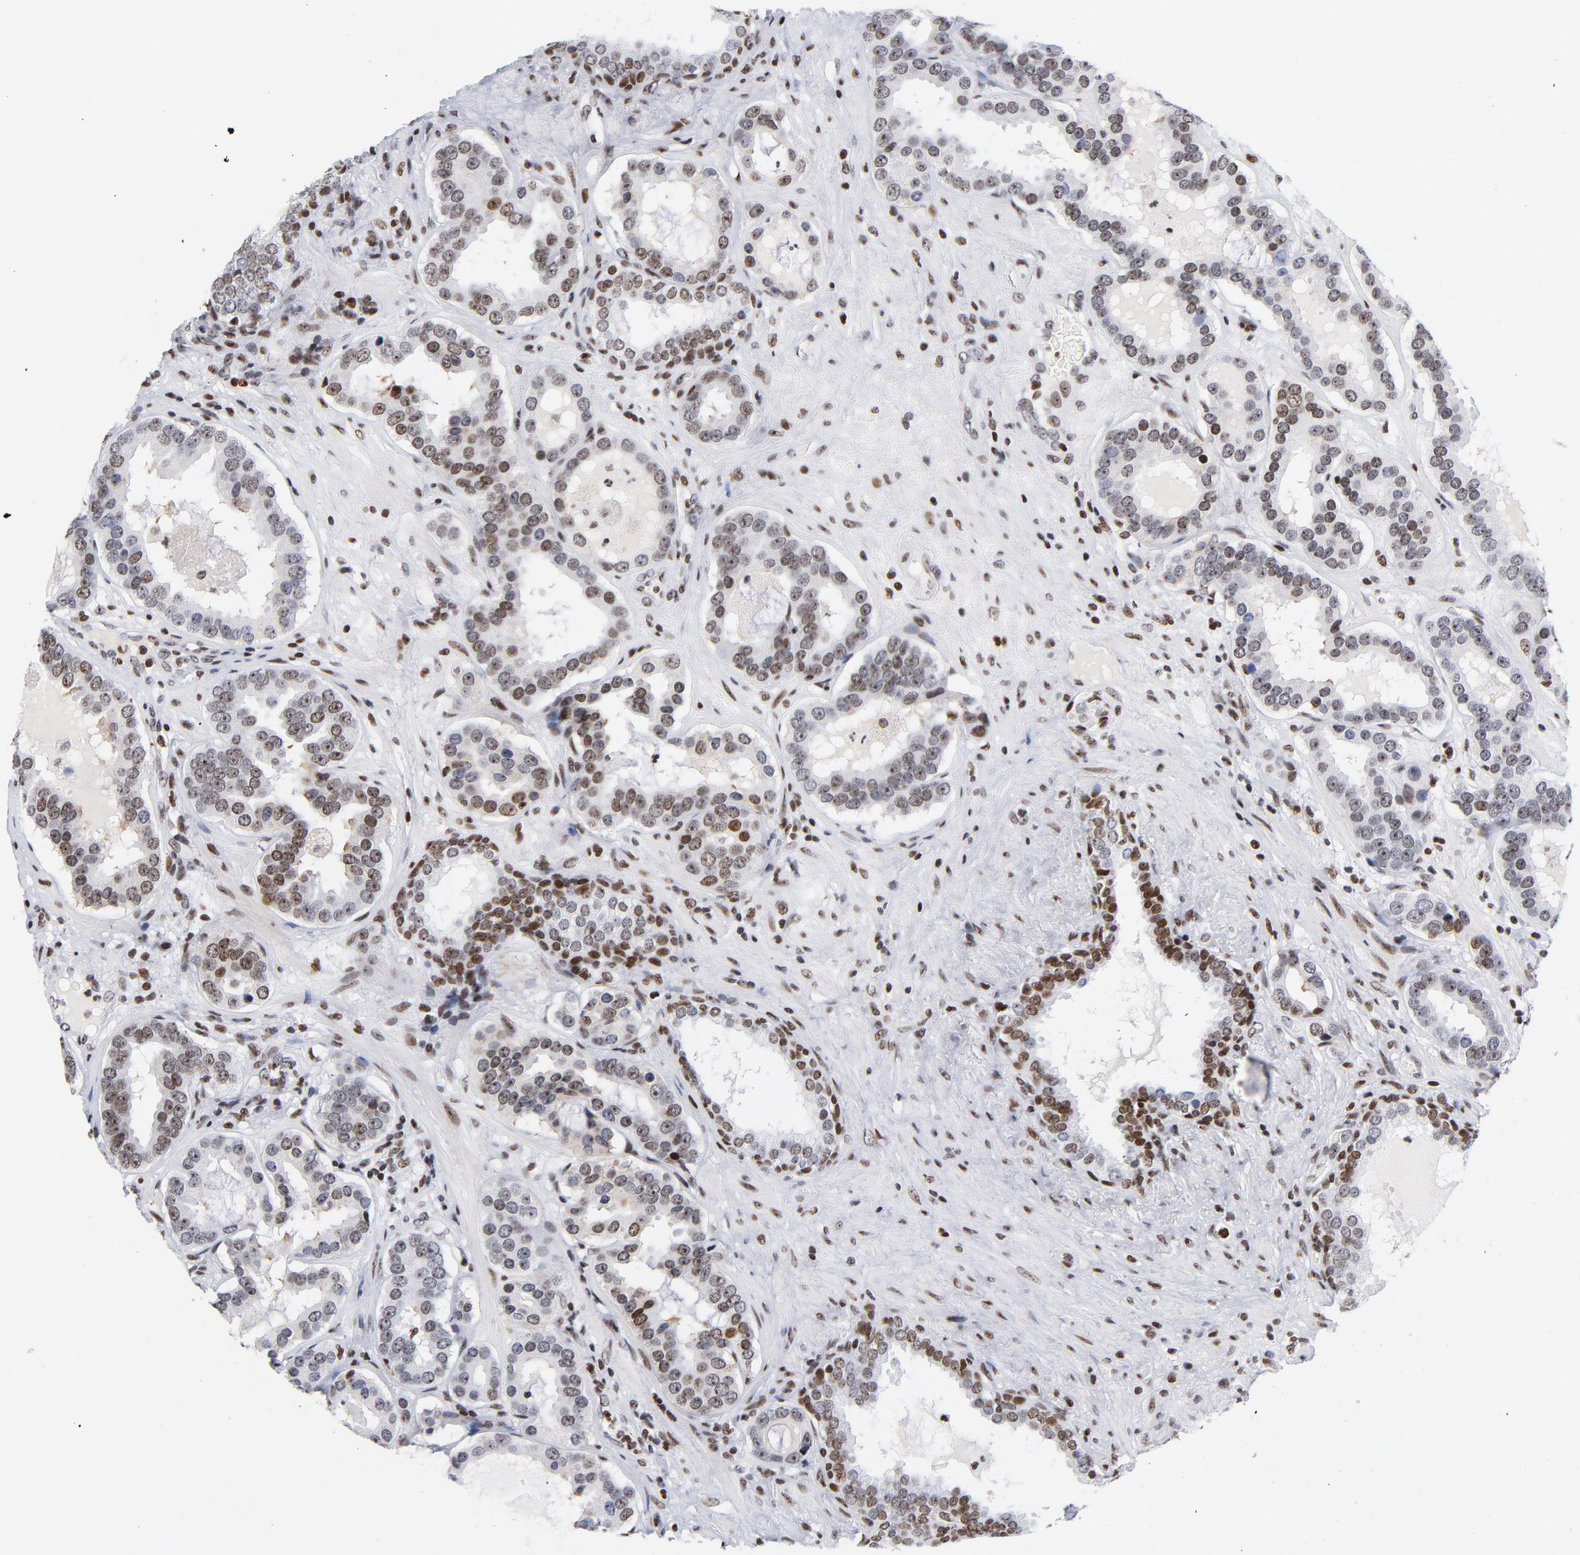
{"staining": {"intensity": "moderate", "quantity": "25%-75%", "location": "nuclear"}, "tissue": "prostate cancer", "cell_type": "Tumor cells", "image_type": "cancer", "snomed": [{"axis": "morphology", "description": "Adenocarcinoma, Low grade"}, {"axis": "topography", "description": "Prostate"}], "caption": "An immunohistochemistry (IHC) image of neoplastic tissue is shown. Protein staining in brown shows moderate nuclear positivity in prostate cancer within tumor cells. (DAB (3,3'-diaminobenzidine) IHC with brightfield microscopy, high magnification).", "gene": "TOP2B", "patient": {"sex": "male", "age": 59}}